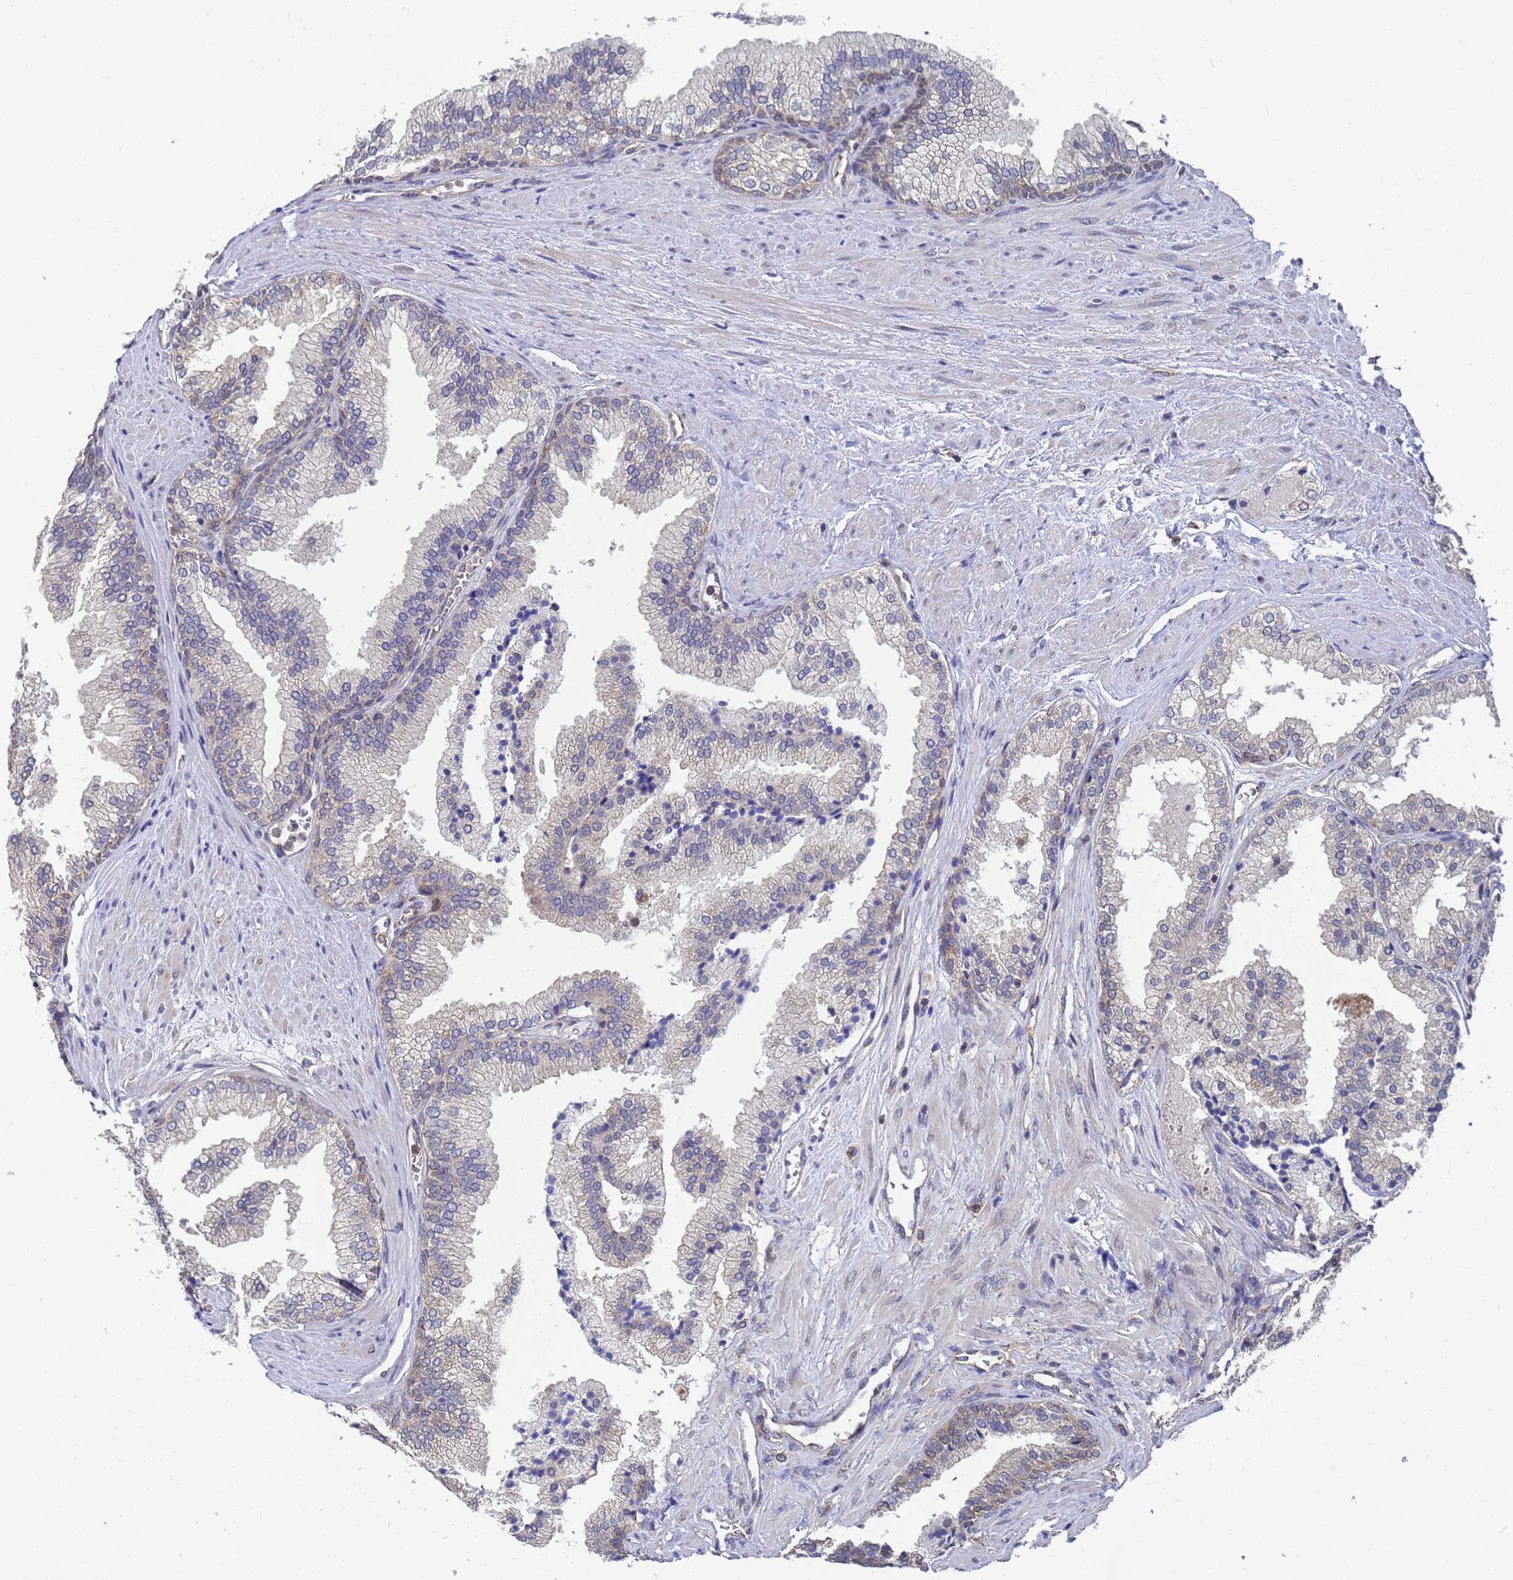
{"staining": {"intensity": "weak", "quantity": "<25%", "location": "cytoplasmic/membranous"}, "tissue": "prostate", "cell_type": "Glandular cells", "image_type": "normal", "snomed": [{"axis": "morphology", "description": "Normal tissue, NOS"}, {"axis": "topography", "description": "Prostate"}], "caption": "Immunohistochemistry histopathology image of unremarkable prostate: prostate stained with DAB shows no significant protein positivity in glandular cells. The staining was performed using DAB to visualize the protein expression in brown, while the nuclei were stained in blue with hematoxylin (Magnification: 20x).", "gene": "ALS2CL", "patient": {"sex": "male", "age": 76}}